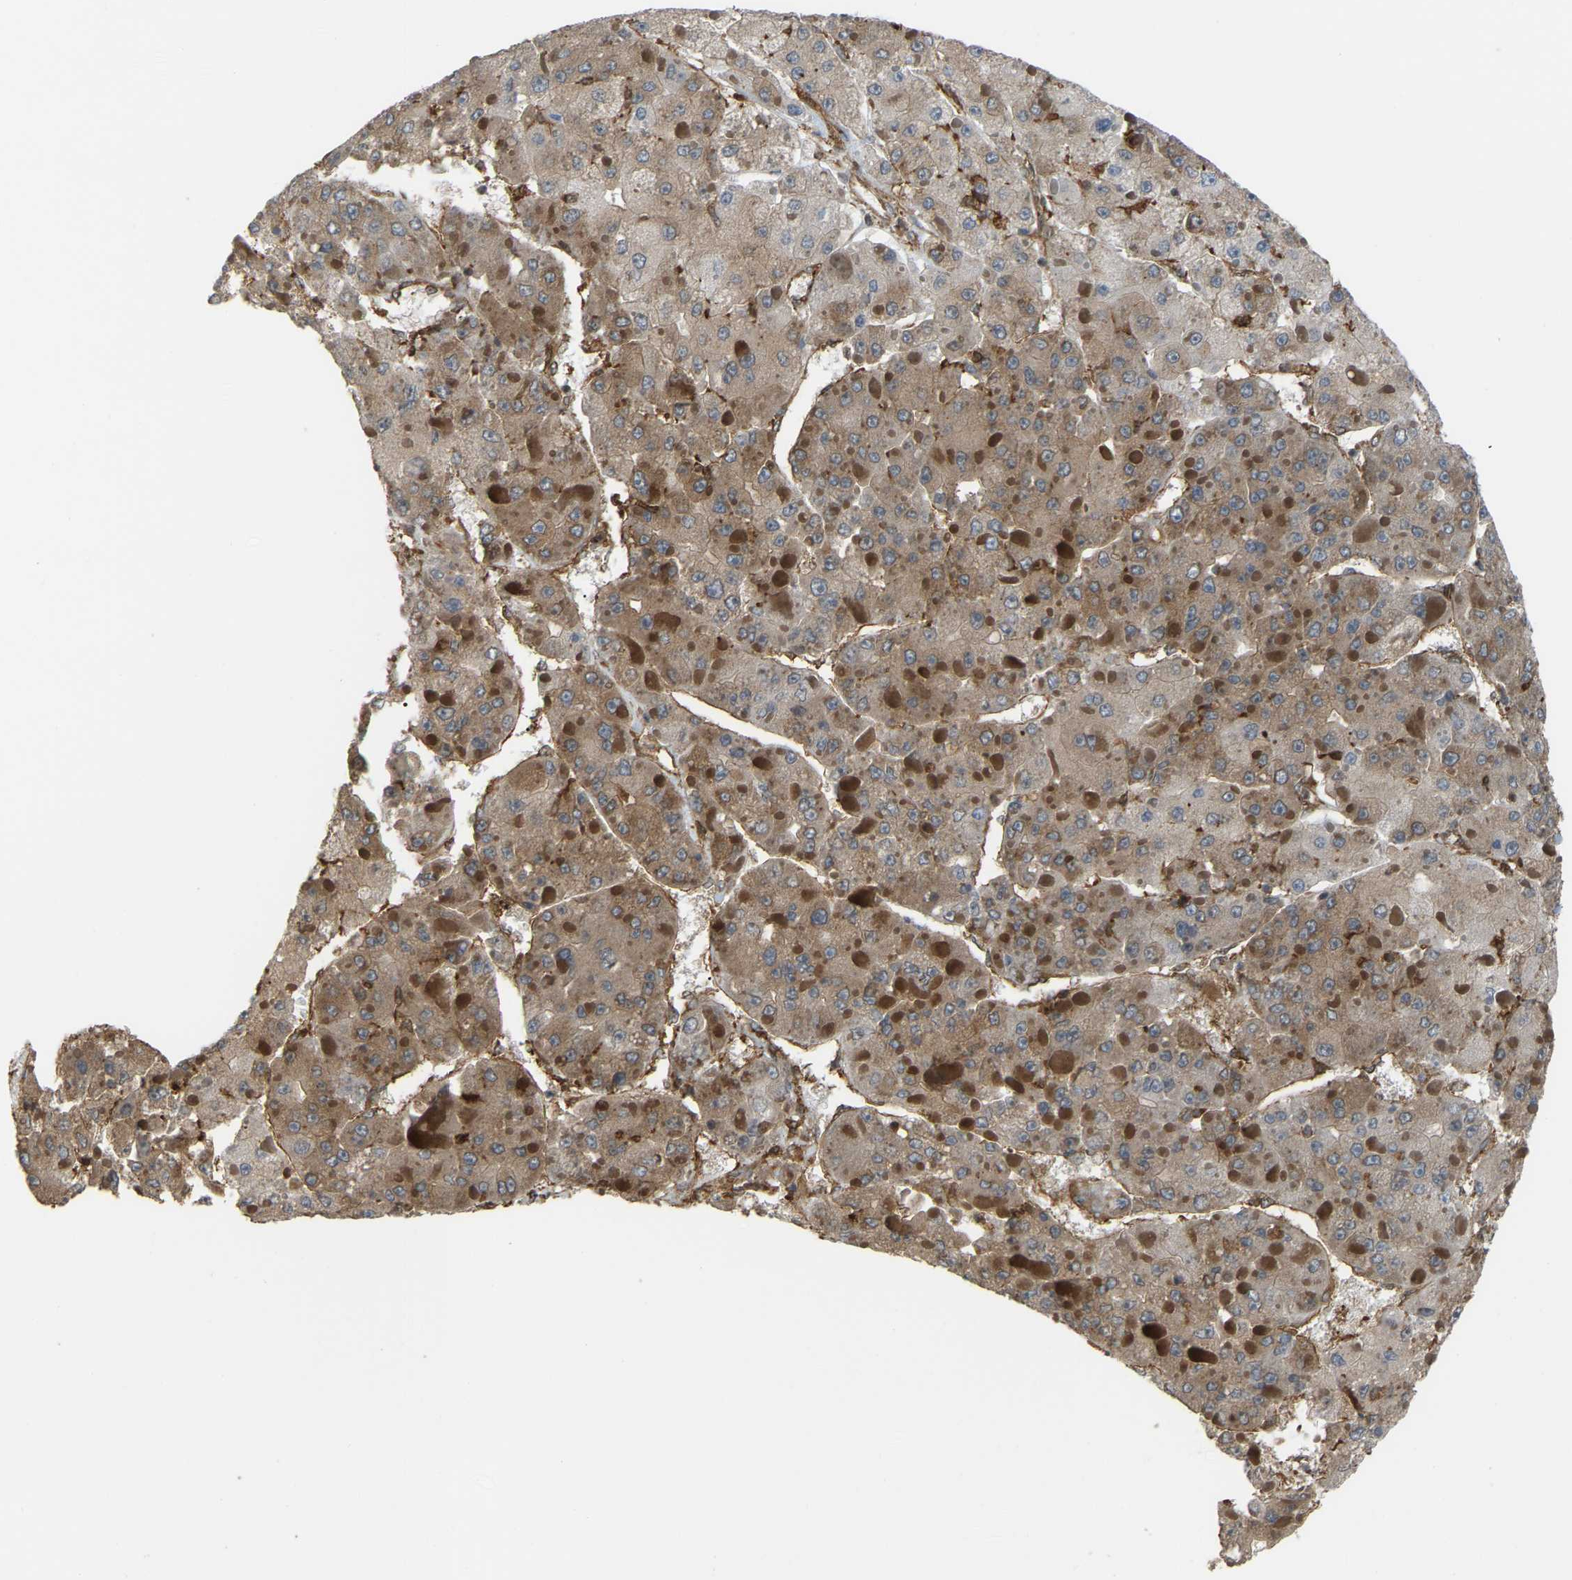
{"staining": {"intensity": "moderate", "quantity": ">75%", "location": "cytoplasmic/membranous"}, "tissue": "liver cancer", "cell_type": "Tumor cells", "image_type": "cancer", "snomed": [{"axis": "morphology", "description": "Carcinoma, Hepatocellular, NOS"}, {"axis": "topography", "description": "Liver"}], "caption": "Moderate cytoplasmic/membranous expression for a protein is identified in approximately >75% of tumor cells of liver cancer using immunohistochemistry (IHC).", "gene": "PICALM", "patient": {"sex": "female", "age": 73}}